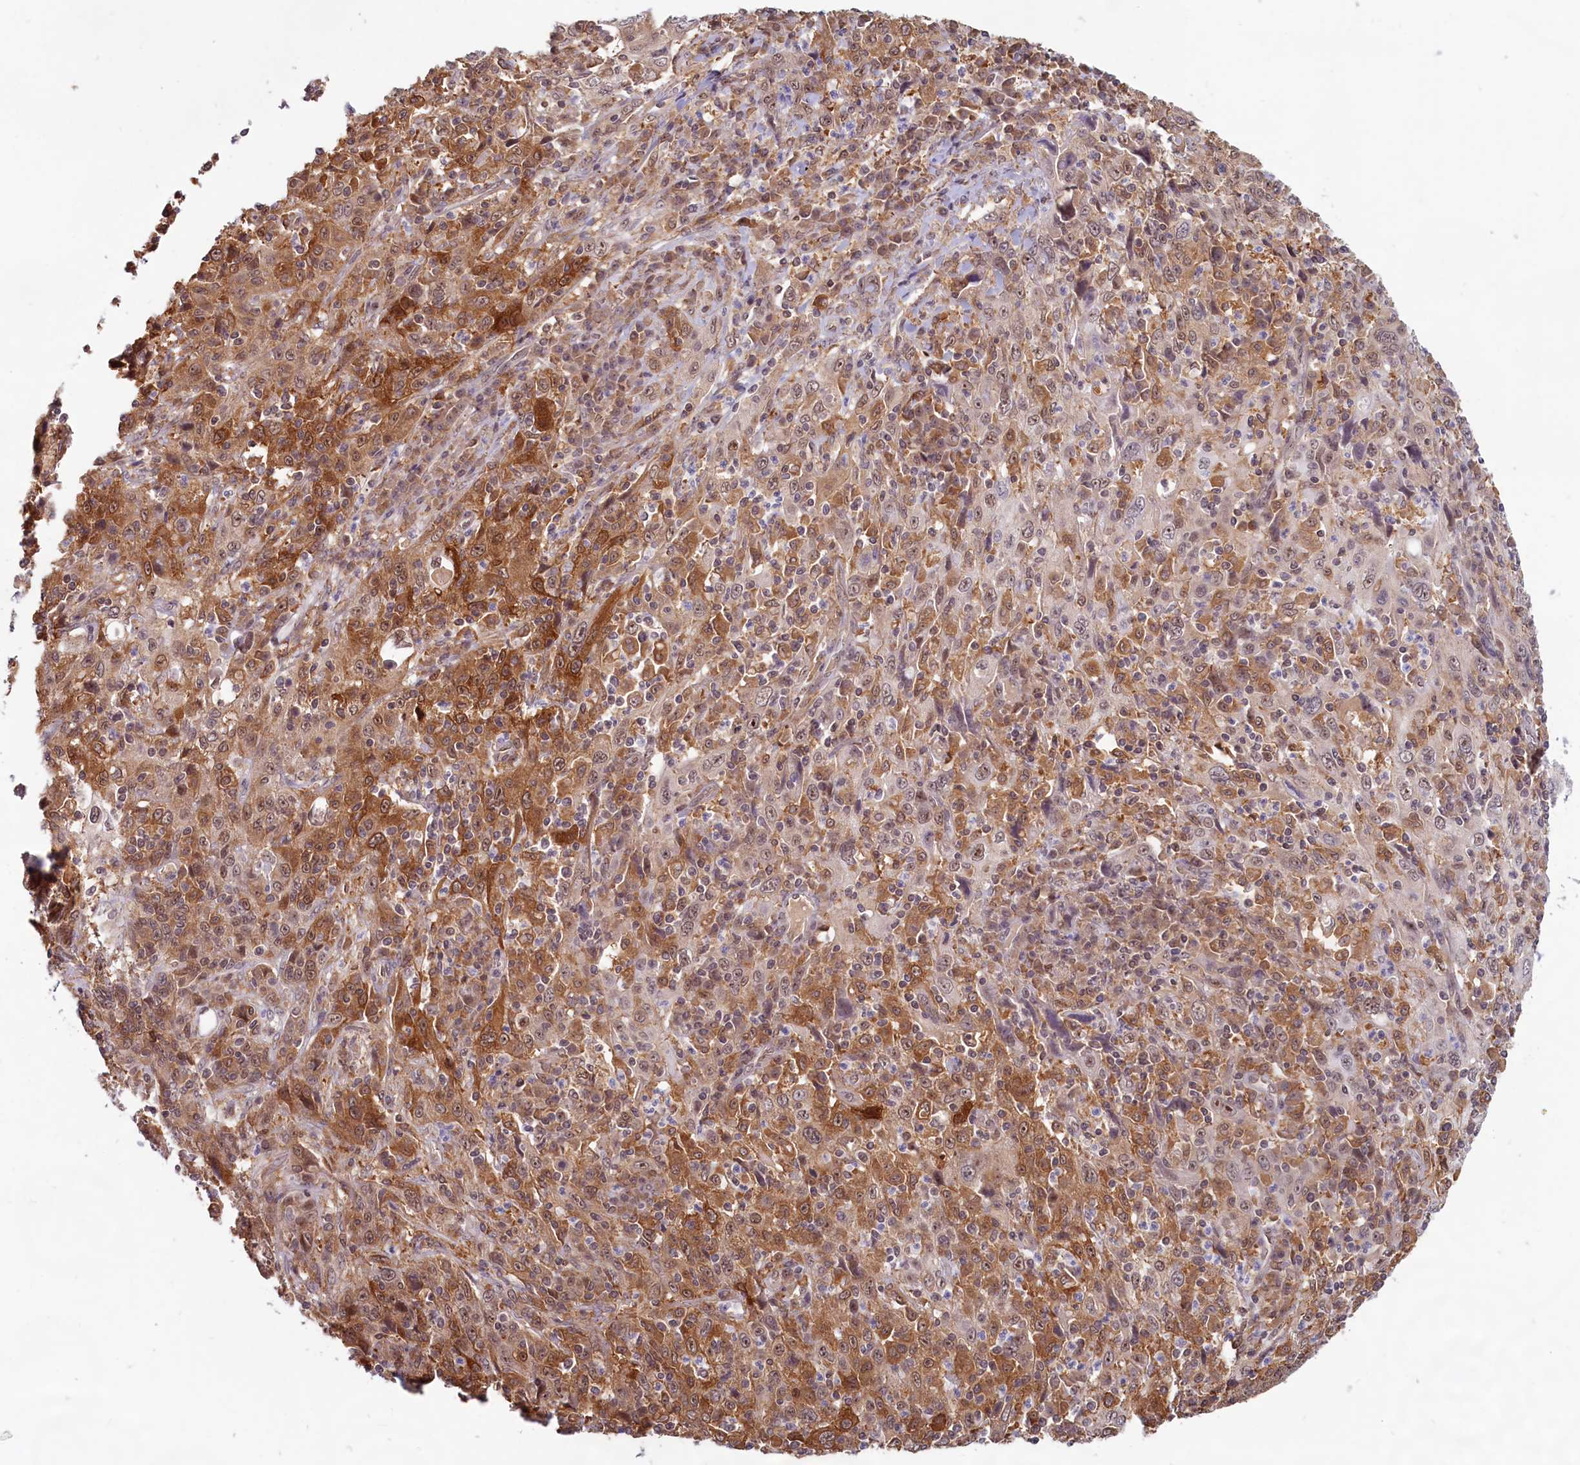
{"staining": {"intensity": "strong", "quantity": "25%-75%", "location": "cytoplasmic/membranous,nuclear"}, "tissue": "cervical cancer", "cell_type": "Tumor cells", "image_type": "cancer", "snomed": [{"axis": "morphology", "description": "Squamous cell carcinoma, NOS"}, {"axis": "topography", "description": "Cervix"}], "caption": "Protein expression analysis of cervical squamous cell carcinoma demonstrates strong cytoplasmic/membranous and nuclear positivity in about 25%-75% of tumor cells.", "gene": "C1D", "patient": {"sex": "female", "age": 46}}